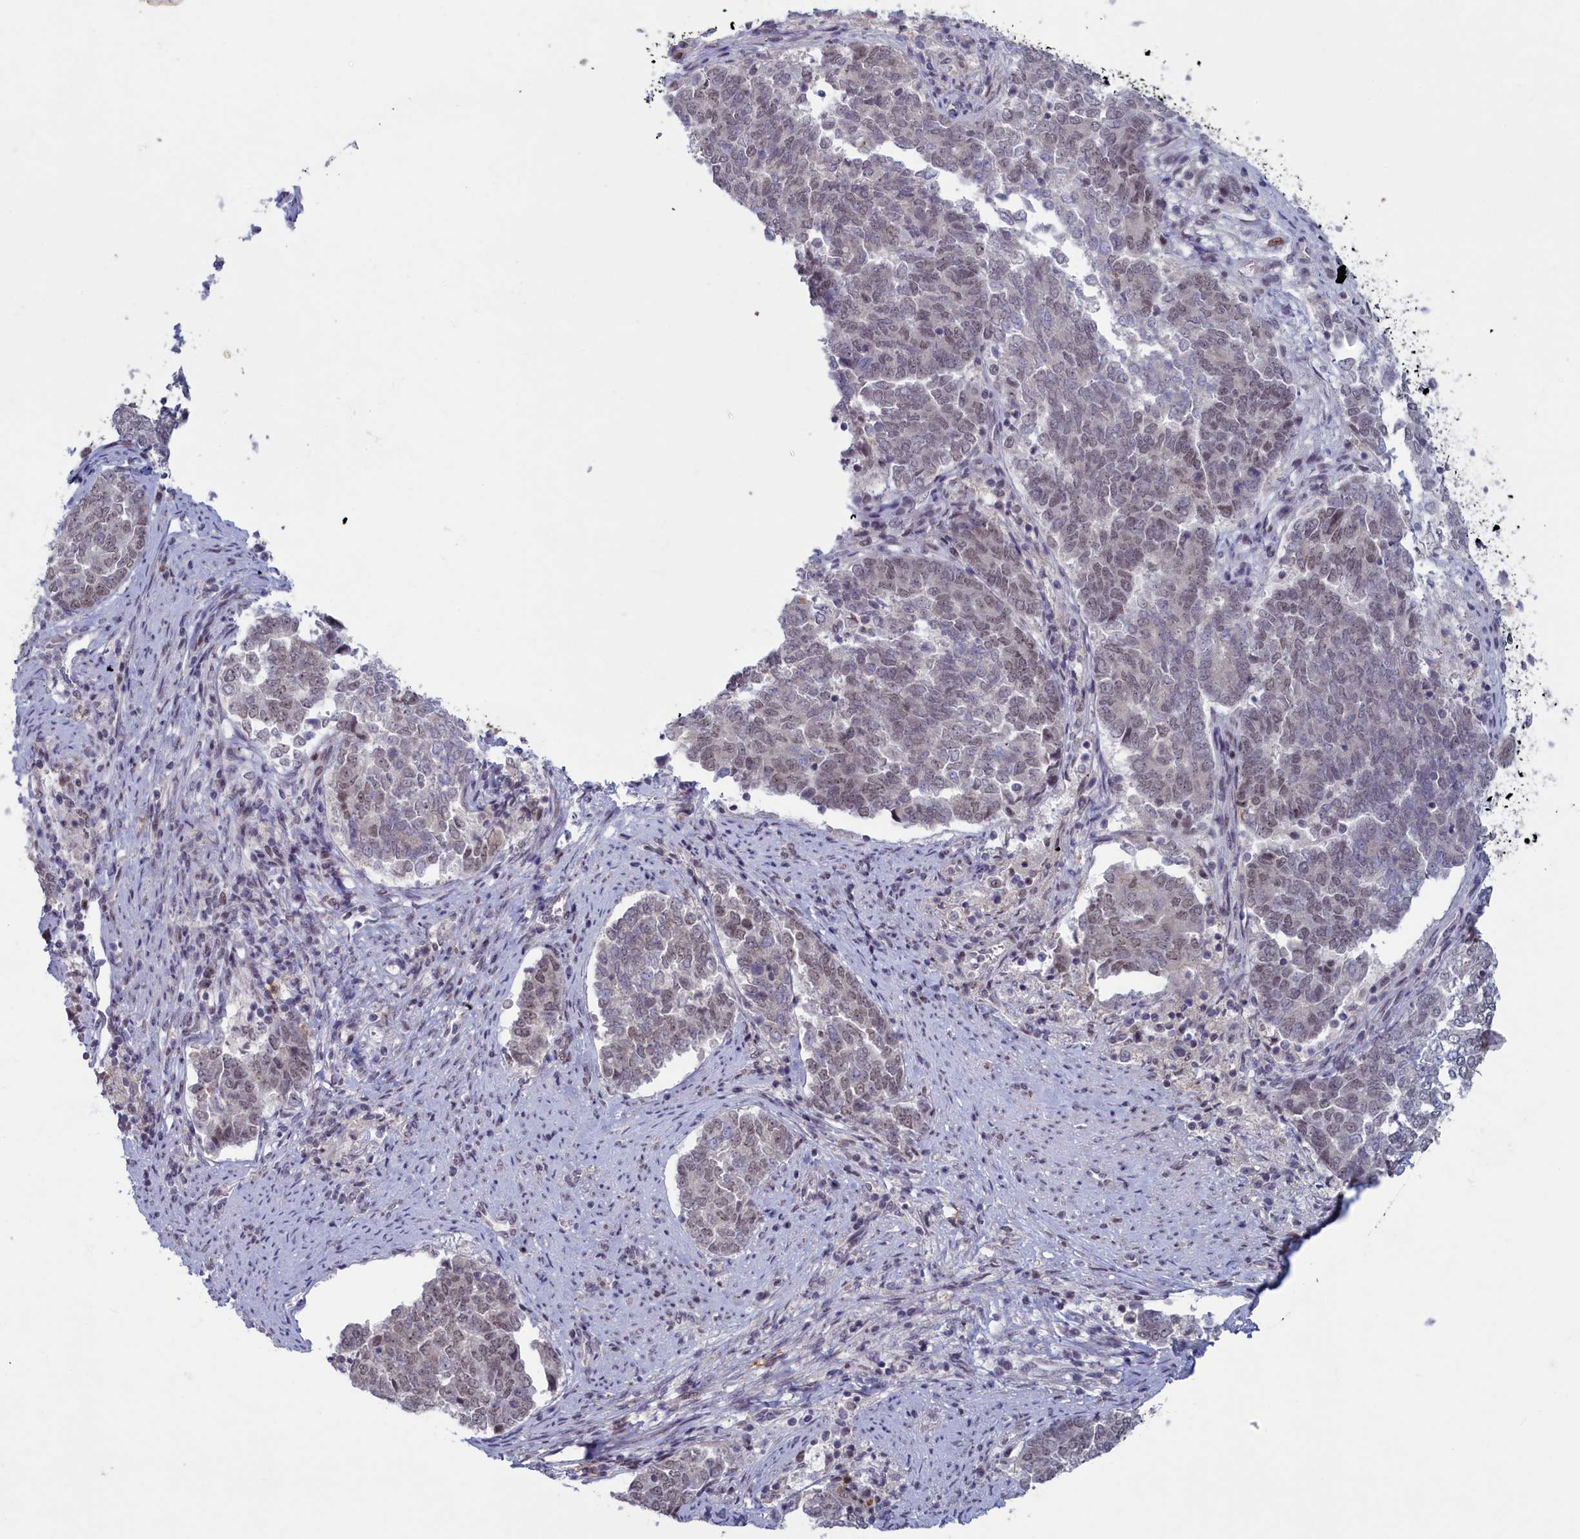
{"staining": {"intensity": "weak", "quantity": "<25%", "location": "nuclear"}, "tissue": "endometrial cancer", "cell_type": "Tumor cells", "image_type": "cancer", "snomed": [{"axis": "morphology", "description": "Adenocarcinoma, NOS"}, {"axis": "topography", "description": "Endometrium"}], "caption": "Immunohistochemistry (IHC) of endometrial cancer demonstrates no positivity in tumor cells. Nuclei are stained in blue.", "gene": "ATF7IP2", "patient": {"sex": "female", "age": 80}}